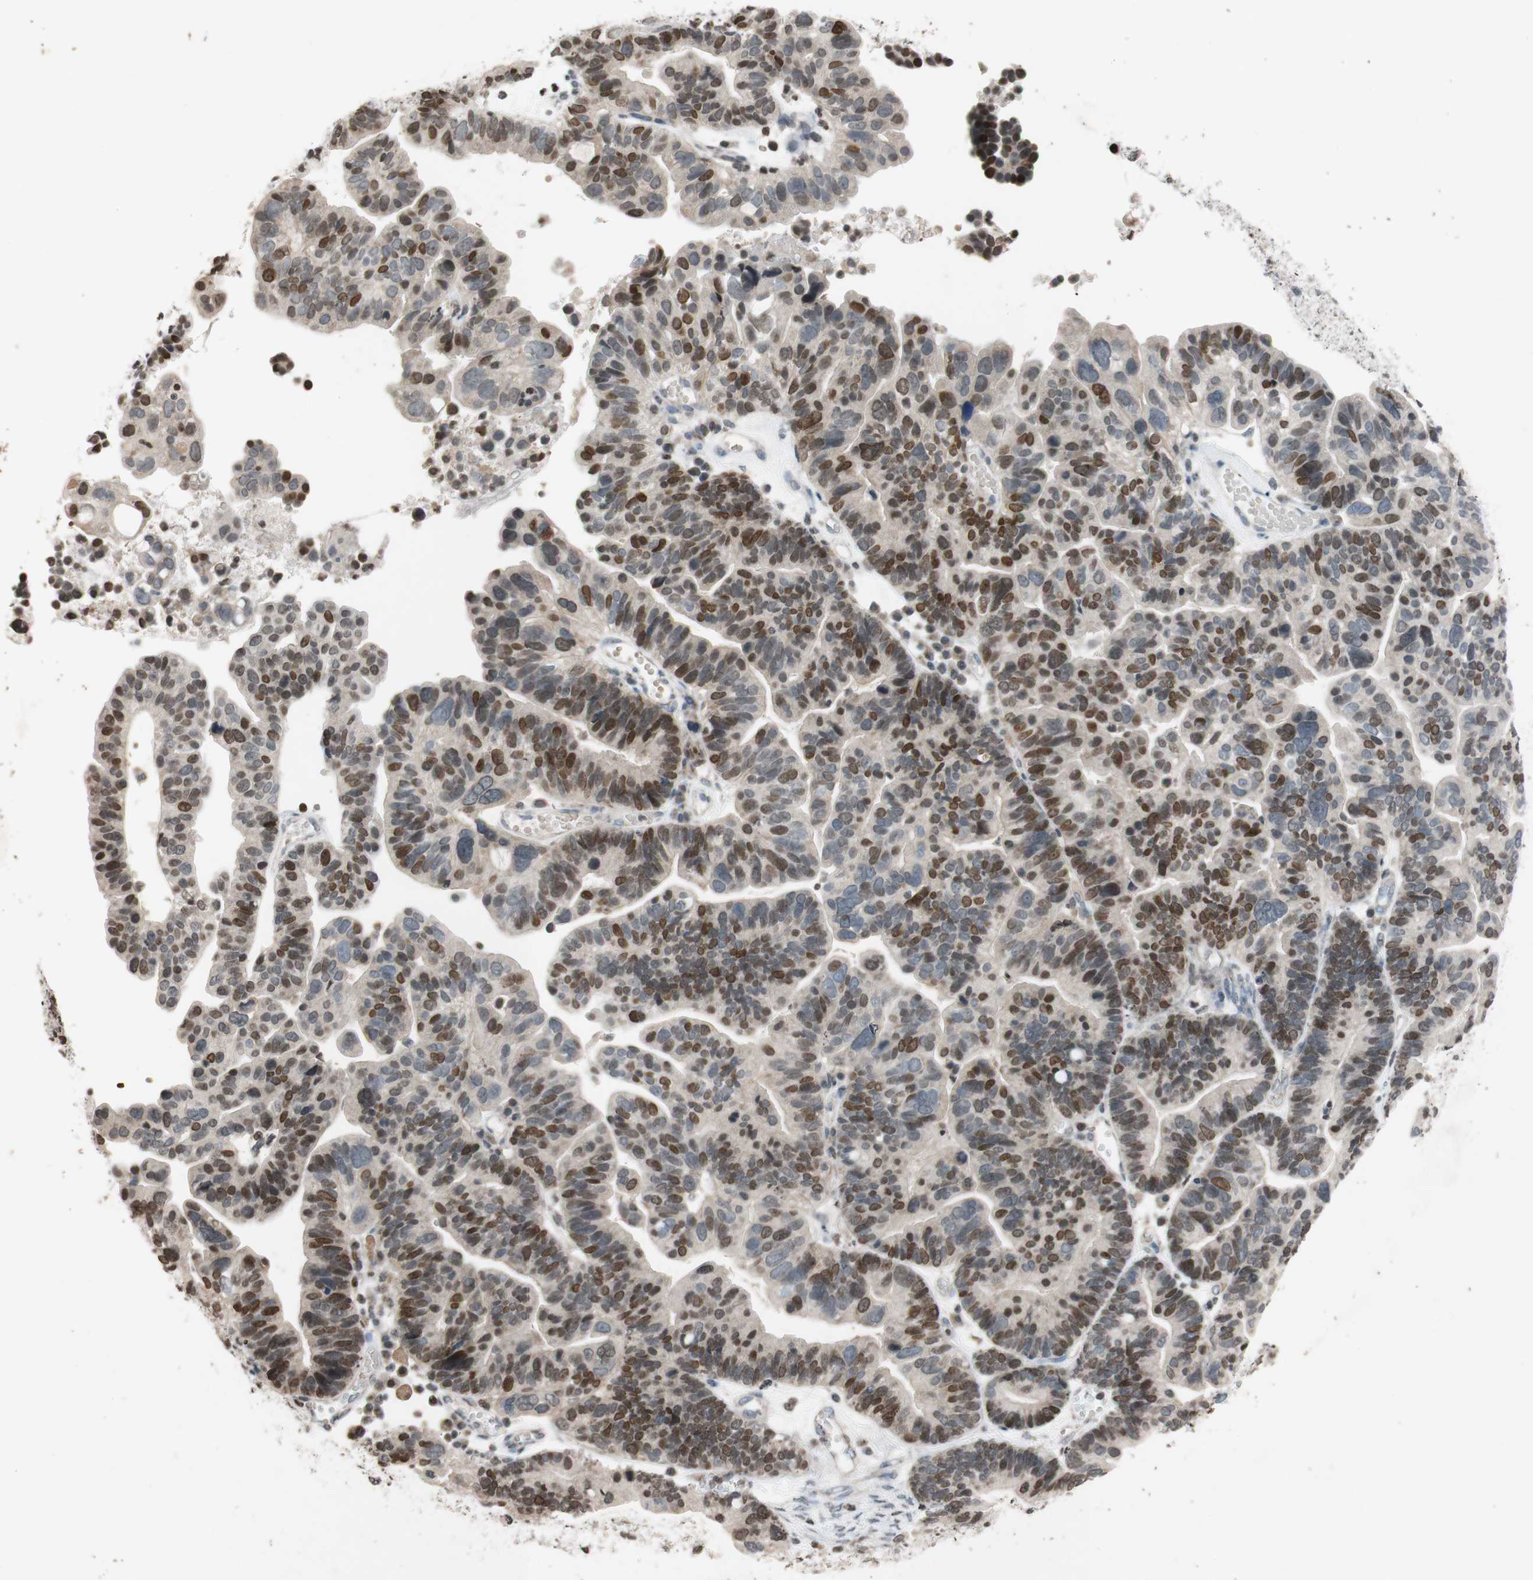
{"staining": {"intensity": "strong", "quantity": "25%-75%", "location": "cytoplasmic/membranous,nuclear"}, "tissue": "ovarian cancer", "cell_type": "Tumor cells", "image_type": "cancer", "snomed": [{"axis": "morphology", "description": "Cystadenocarcinoma, serous, NOS"}, {"axis": "topography", "description": "Ovary"}], "caption": "Strong cytoplasmic/membranous and nuclear protein expression is identified in approximately 25%-75% of tumor cells in ovarian serous cystadenocarcinoma. The protein of interest is stained brown, and the nuclei are stained in blue (DAB (3,3'-diaminobenzidine) IHC with brightfield microscopy, high magnification).", "gene": "MCM6", "patient": {"sex": "female", "age": 56}}